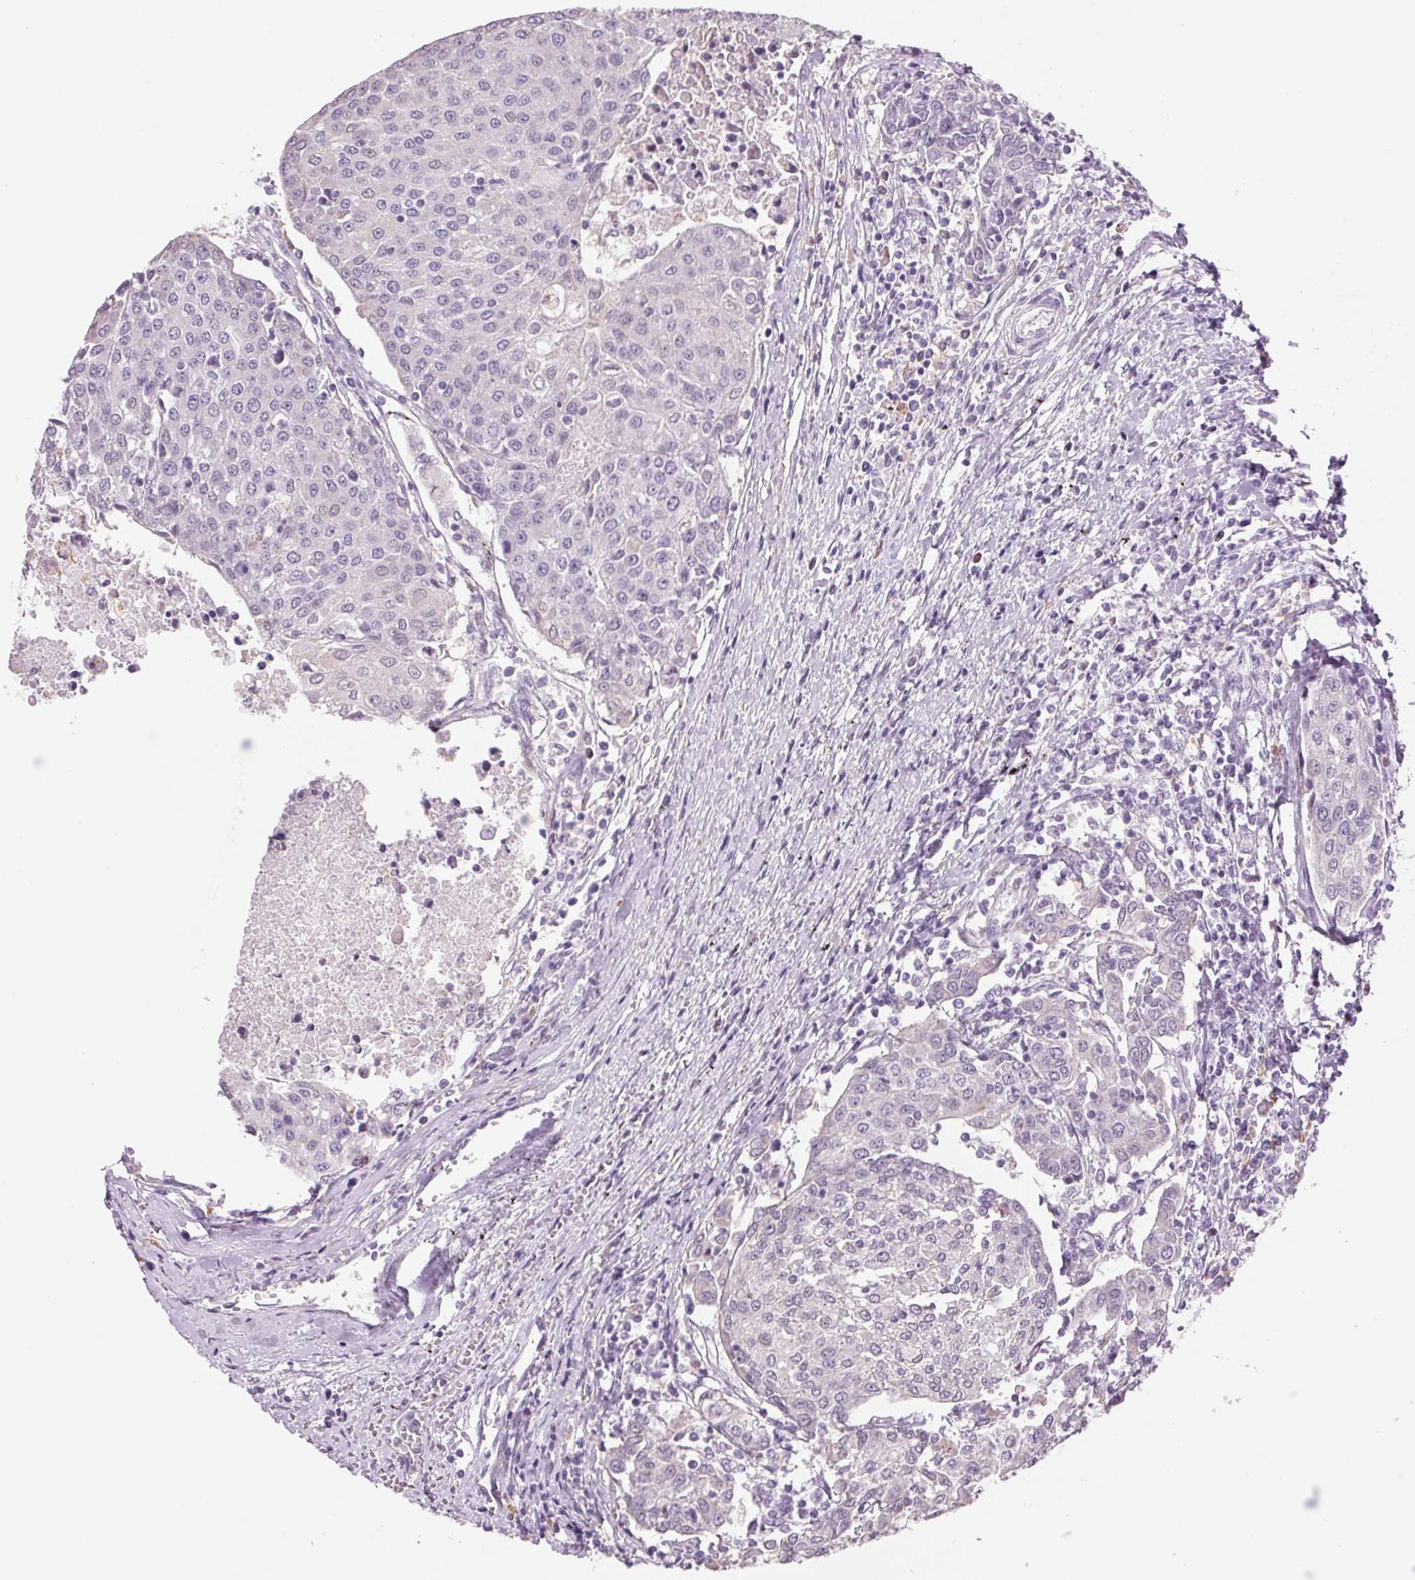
{"staining": {"intensity": "negative", "quantity": "none", "location": "none"}, "tissue": "urothelial cancer", "cell_type": "Tumor cells", "image_type": "cancer", "snomed": [{"axis": "morphology", "description": "Urothelial carcinoma, High grade"}, {"axis": "topography", "description": "Urinary bladder"}], "caption": "Image shows no protein expression in tumor cells of urothelial cancer tissue.", "gene": "MPO", "patient": {"sex": "female", "age": 85}}